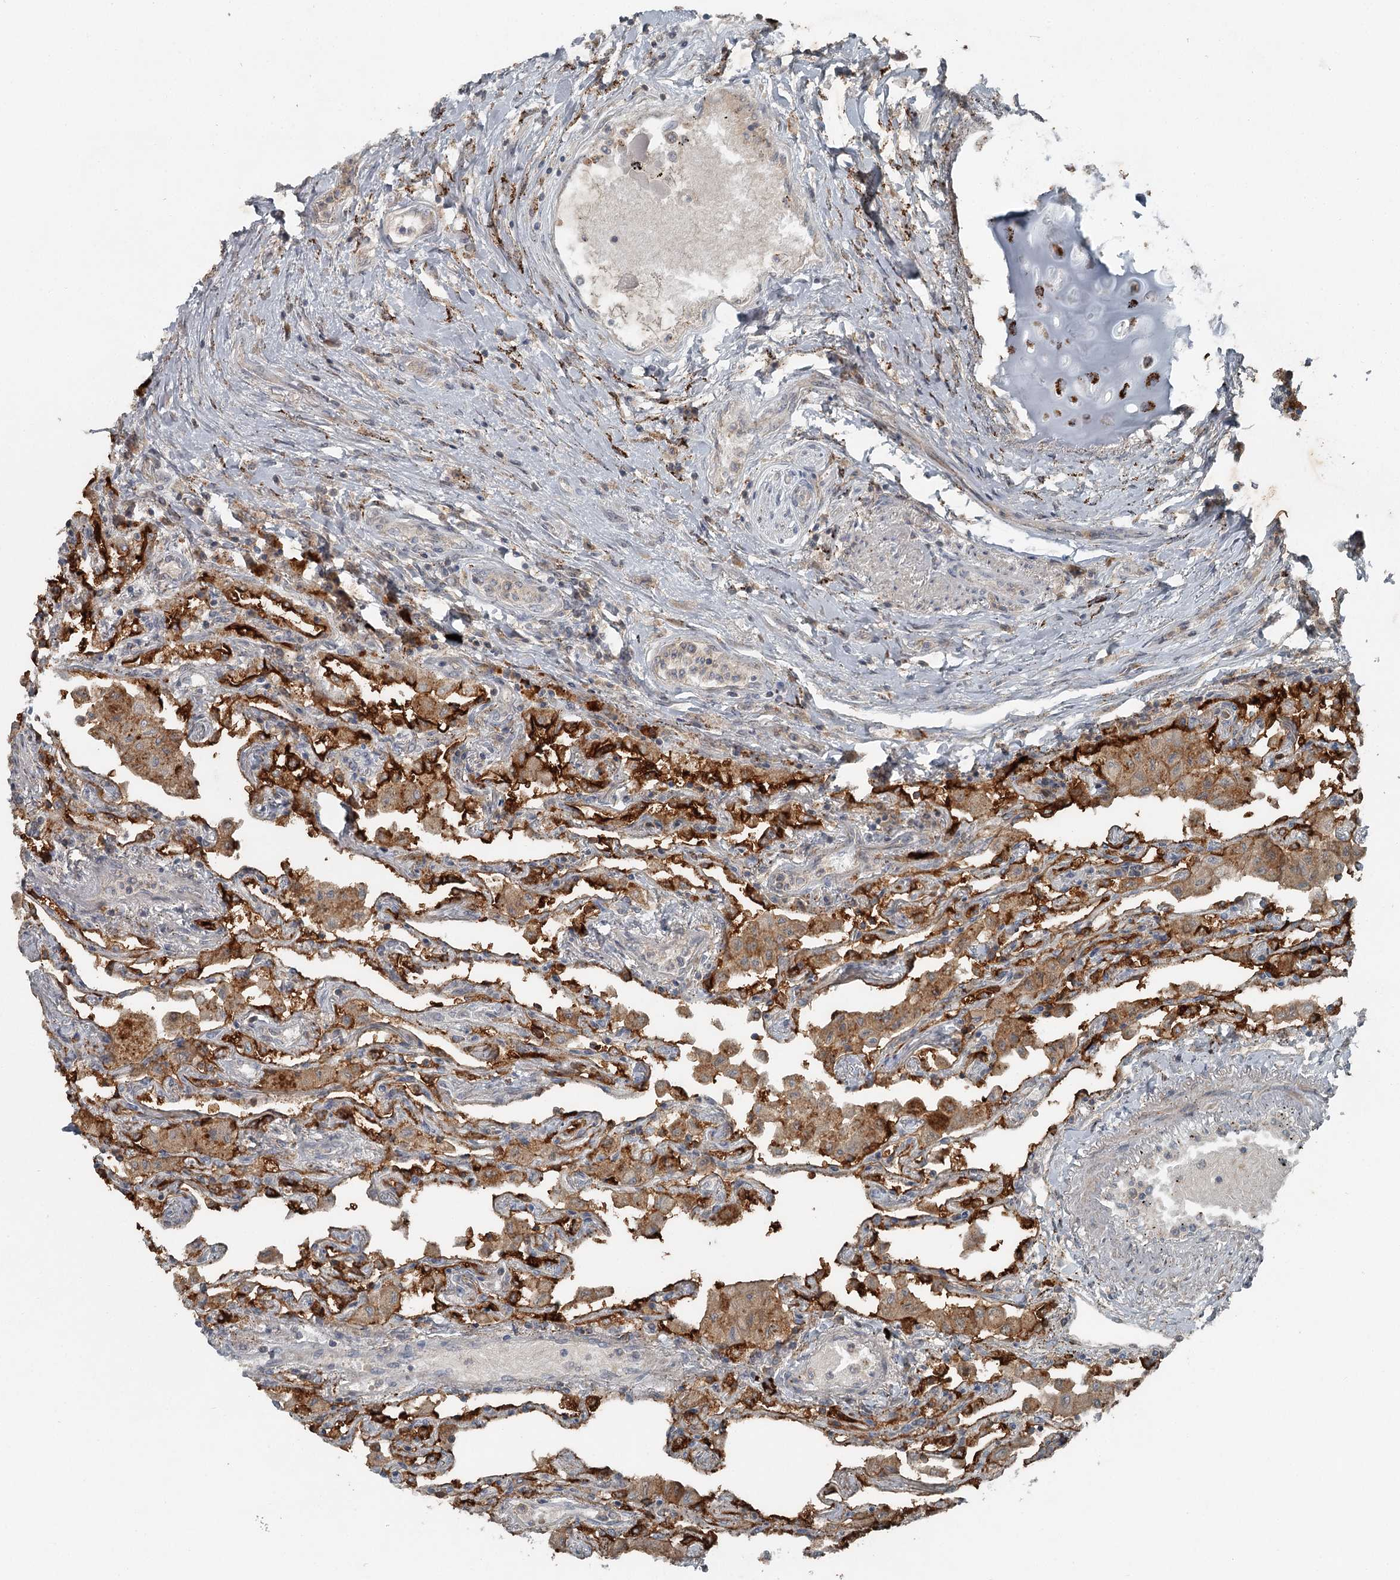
{"staining": {"intensity": "strong", "quantity": "25%-75%", "location": "cytoplasmic/membranous"}, "tissue": "lung", "cell_type": "Alveolar cells", "image_type": "normal", "snomed": [{"axis": "morphology", "description": "Normal tissue, NOS"}, {"axis": "topography", "description": "Bronchus"}, {"axis": "topography", "description": "Lung"}], "caption": "This is a micrograph of immunohistochemistry staining of unremarkable lung, which shows strong positivity in the cytoplasmic/membranous of alveolar cells.", "gene": "SLC39A8", "patient": {"sex": "female", "age": 49}}